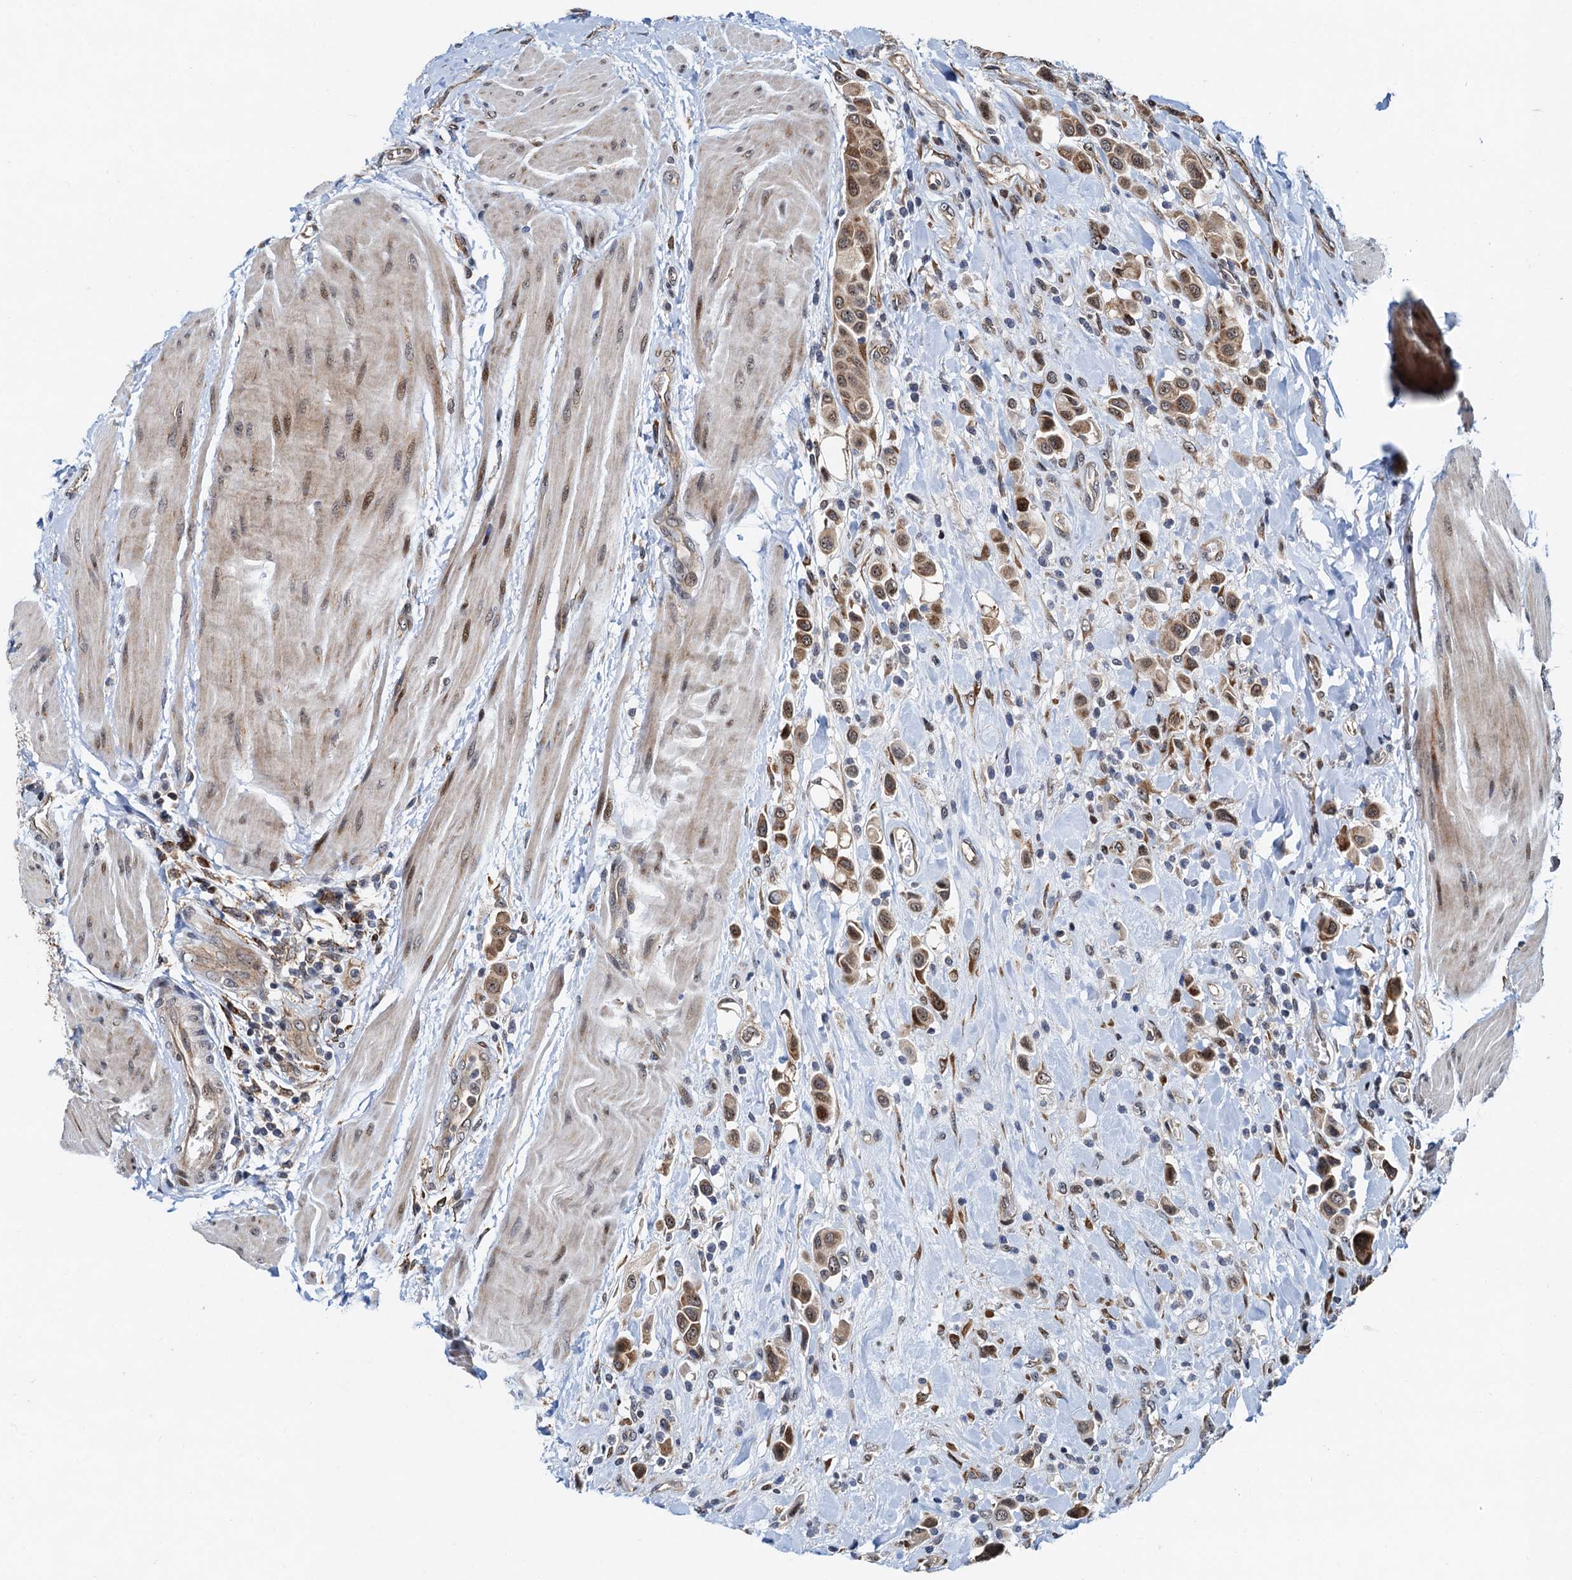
{"staining": {"intensity": "moderate", "quantity": ">75%", "location": "cytoplasmic/membranous"}, "tissue": "urothelial cancer", "cell_type": "Tumor cells", "image_type": "cancer", "snomed": [{"axis": "morphology", "description": "Urothelial carcinoma, High grade"}, {"axis": "topography", "description": "Urinary bladder"}], "caption": "Moderate cytoplasmic/membranous protein staining is appreciated in about >75% of tumor cells in urothelial cancer. The staining is performed using DAB brown chromogen to label protein expression. The nuclei are counter-stained blue using hematoxylin.", "gene": "DNAJC21", "patient": {"sex": "male", "age": 50}}